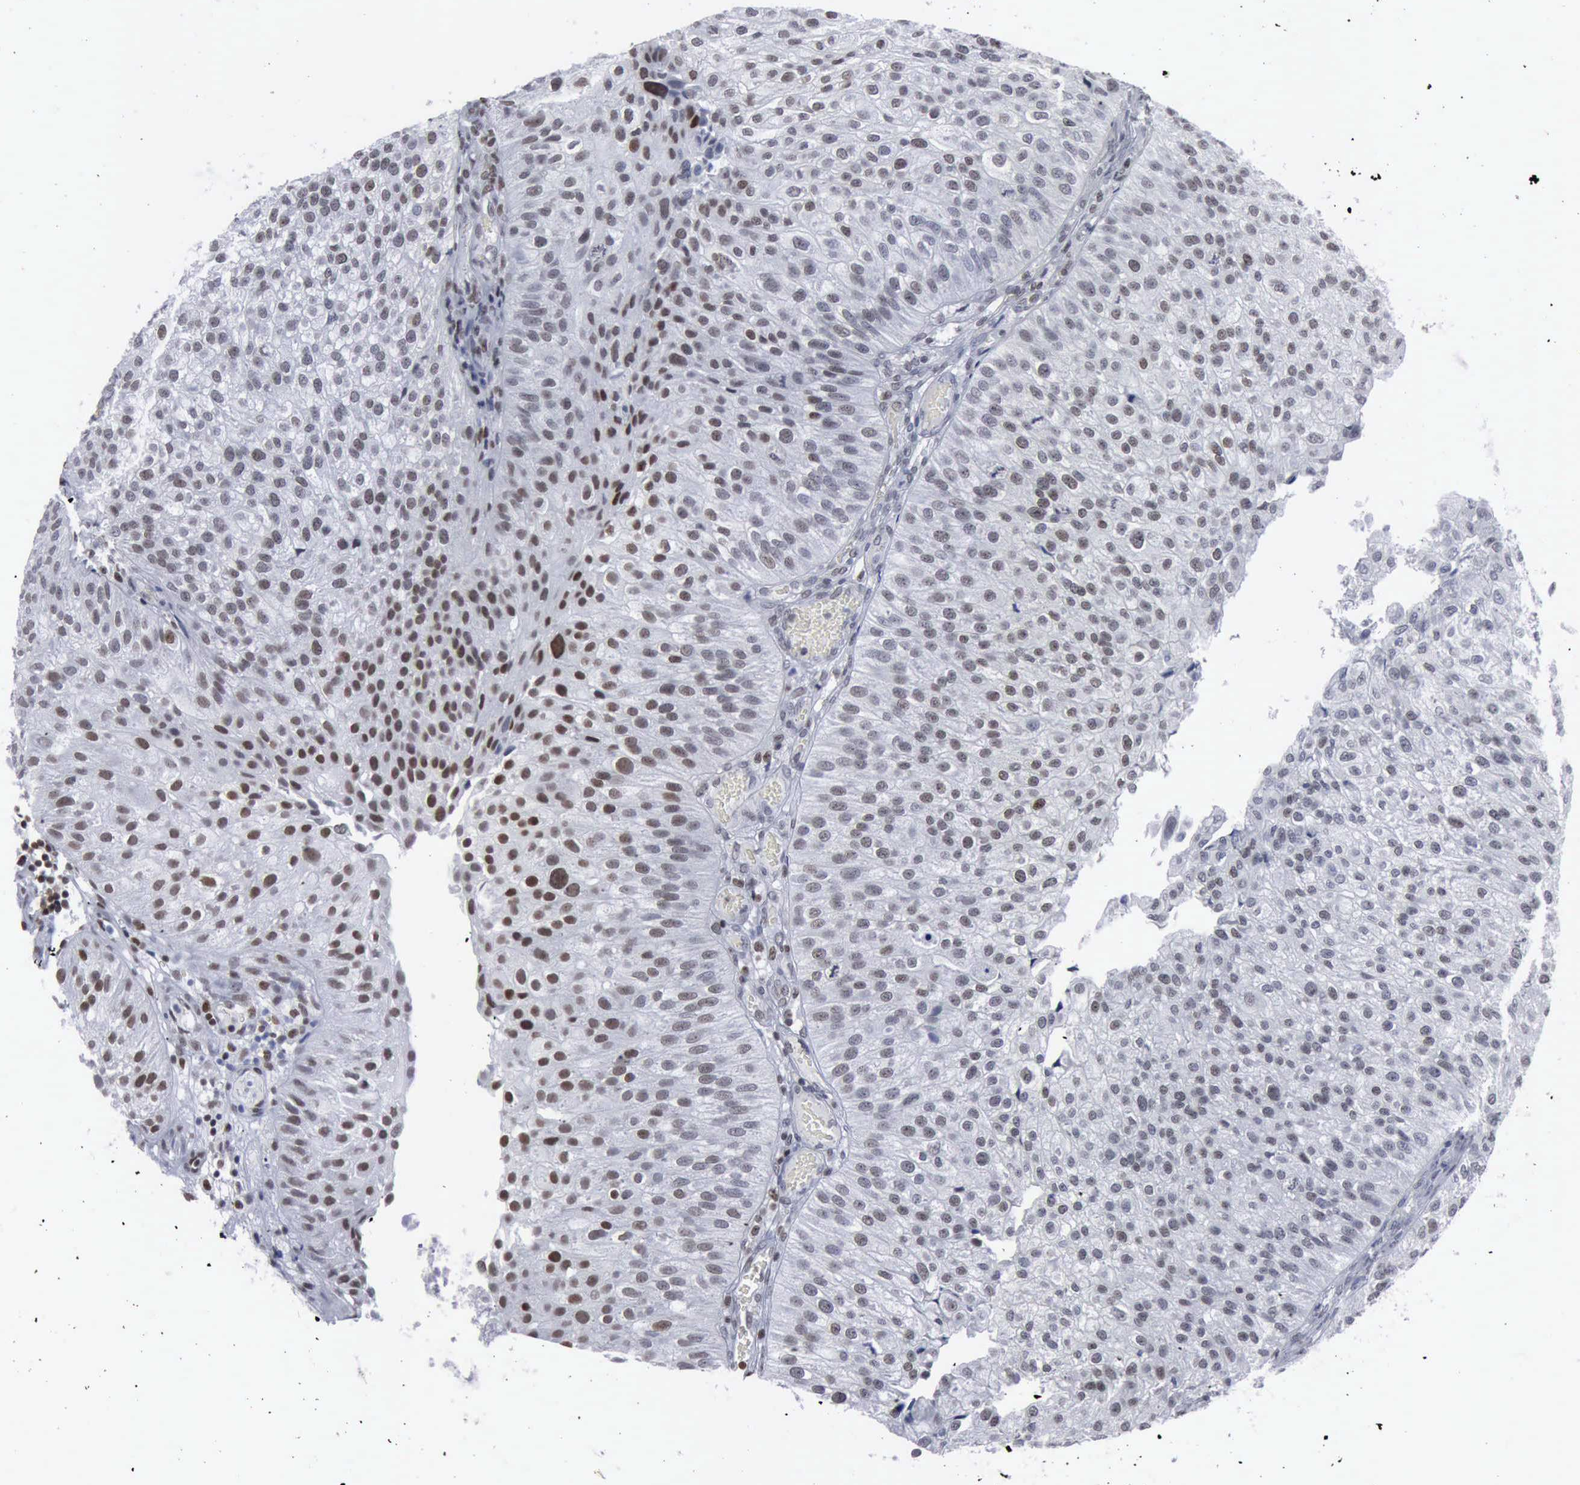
{"staining": {"intensity": "moderate", "quantity": ">75%", "location": "nuclear"}, "tissue": "urothelial cancer", "cell_type": "Tumor cells", "image_type": "cancer", "snomed": [{"axis": "morphology", "description": "Urothelial carcinoma, Low grade"}, {"axis": "topography", "description": "Urinary bladder"}], "caption": "An image of urothelial cancer stained for a protein reveals moderate nuclear brown staining in tumor cells. Ihc stains the protein of interest in brown and the nuclei are stained blue.", "gene": "XPA", "patient": {"sex": "female", "age": 89}}